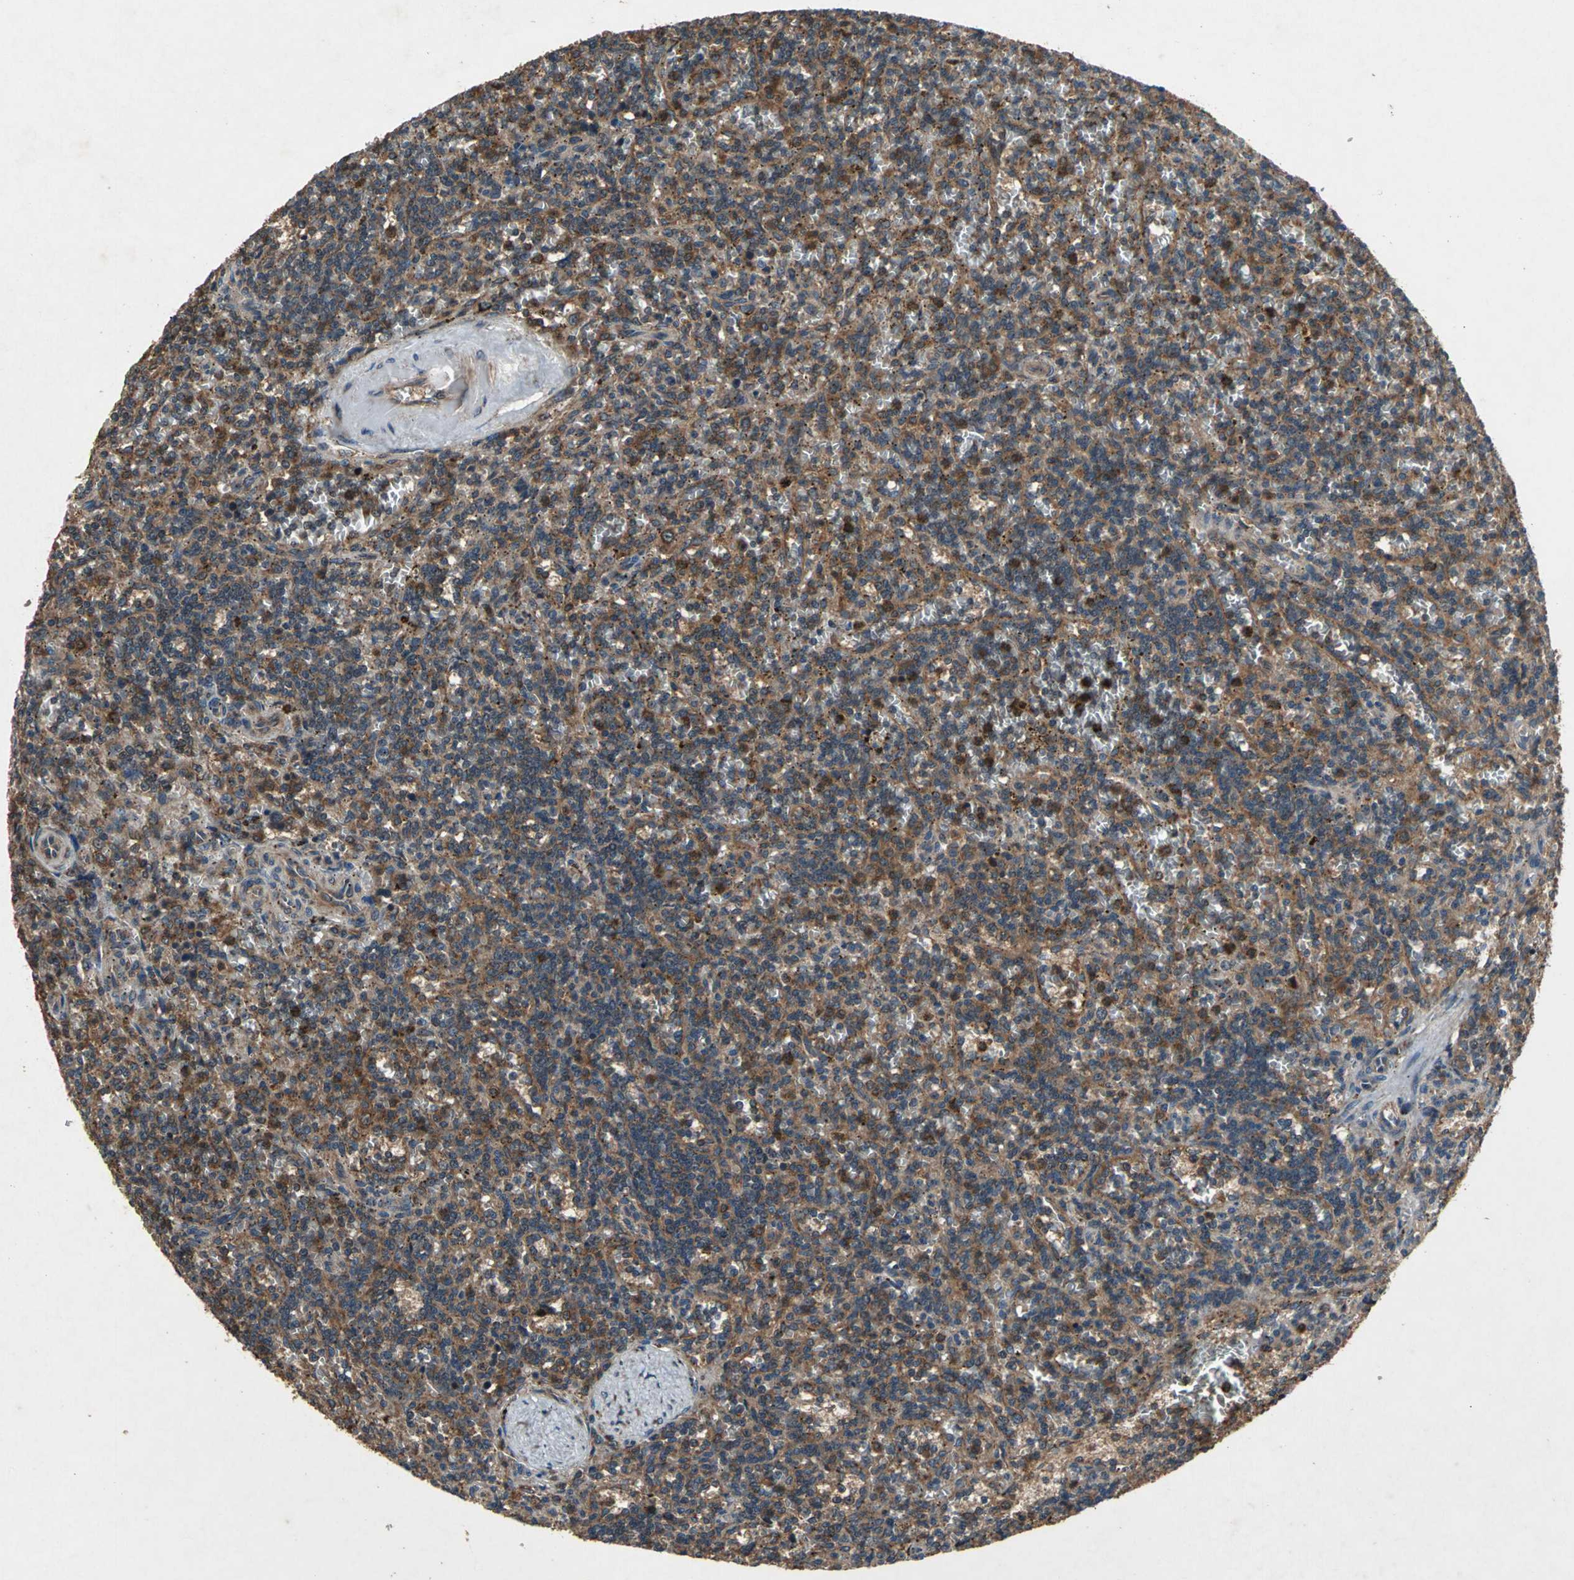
{"staining": {"intensity": "strong", "quantity": "25%-75%", "location": "cytoplasmic/membranous"}, "tissue": "lymphoma", "cell_type": "Tumor cells", "image_type": "cancer", "snomed": [{"axis": "morphology", "description": "Malignant lymphoma, non-Hodgkin's type, Low grade"}, {"axis": "topography", "description": "Spleen"}], "caption": "Approximately 25%-75% of tumor cells in human malignant lymphoma, non-Hodgkin's type (low-grade) reveal strong cytoplasmic/membranous protein expression as visualized by brown immunohistochemical staining.", "gene": "ZNF608", "patient": {"sex": "male", "age": 73}}